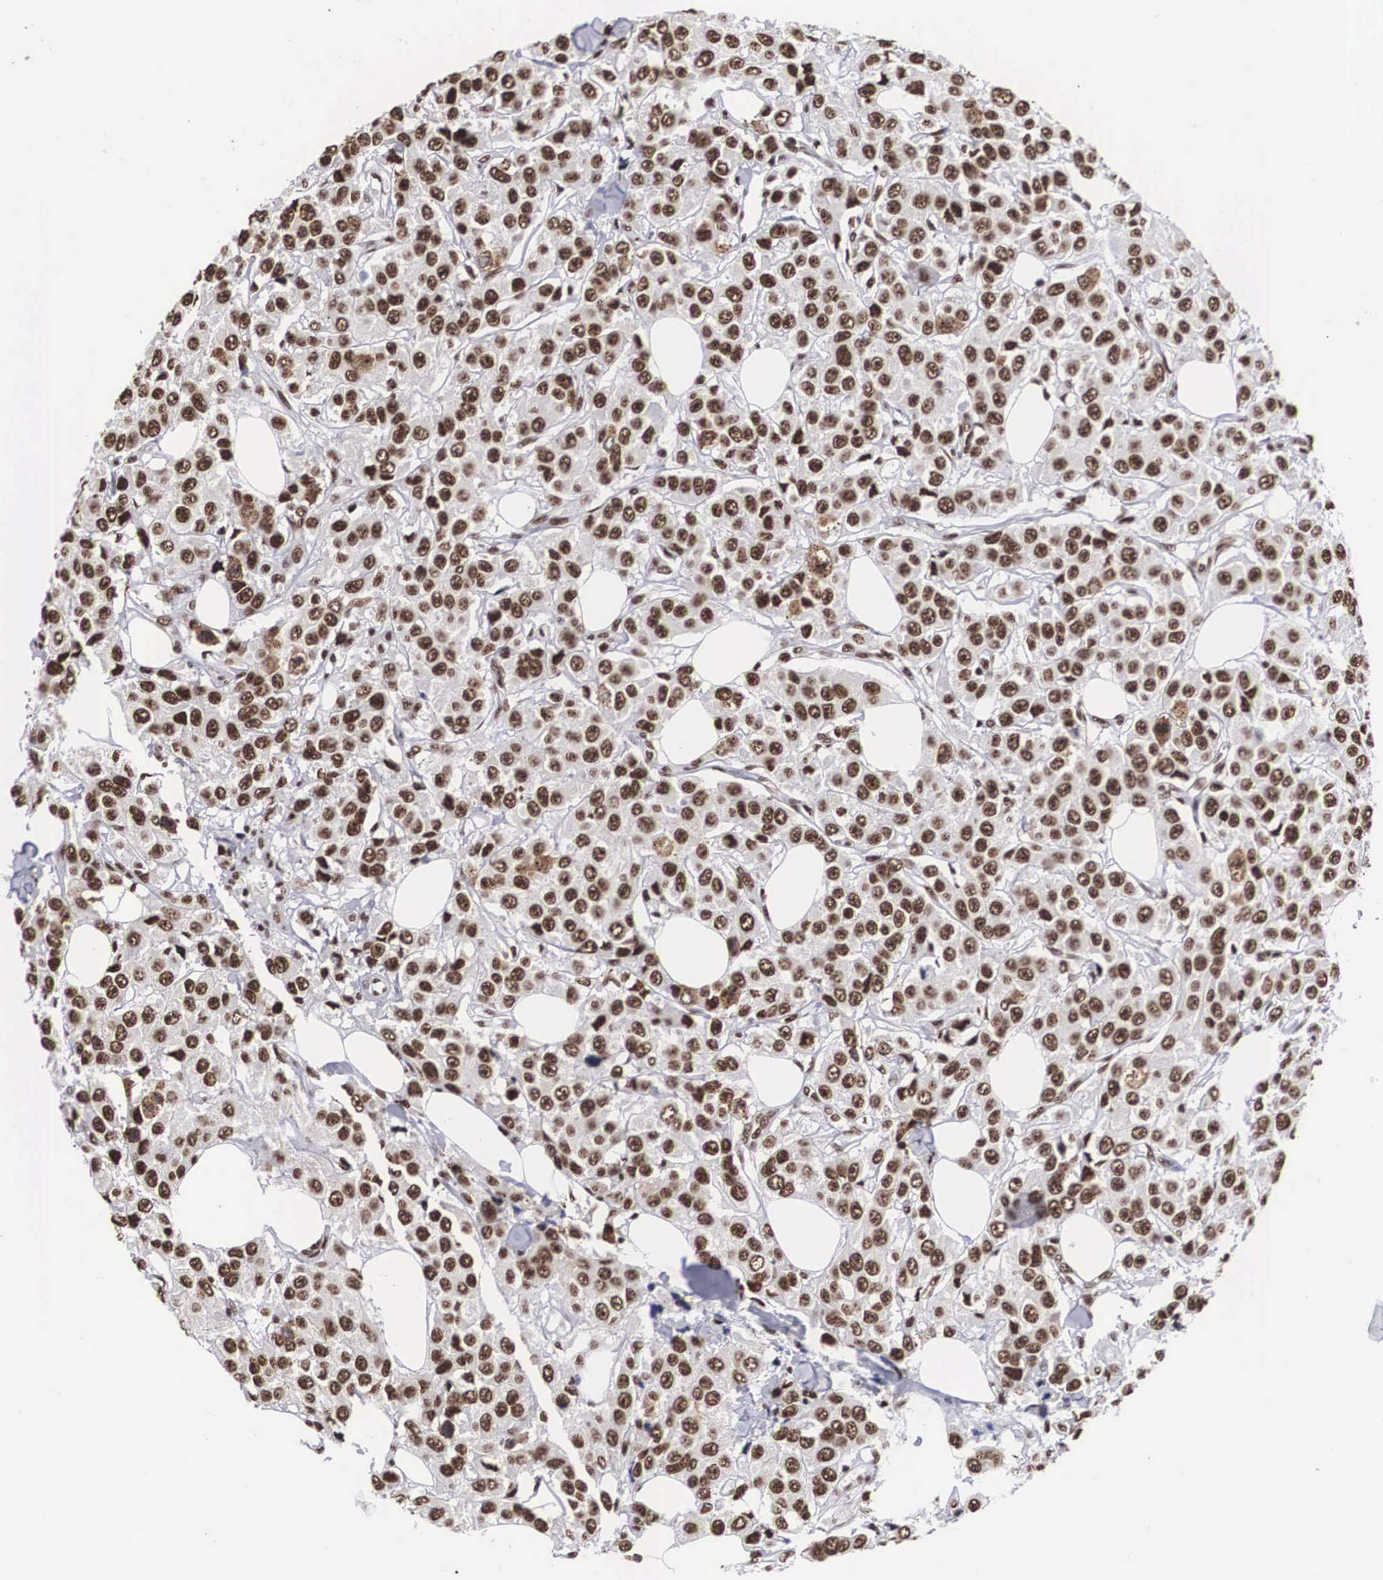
{"staining": {"intensity": "moderate", "quantity": ">75%", "location": "nuclear"}, "tissue": "breast cancer", "cell_type": "Tumor cells", "image_type": "cancer", "snomed": [{"axis": "morphology", "description": "Duct carcinoma"}, {"axis": "topography", "description": "Breast"}], "caption": "Breast cancer (infiltrating ductal carcinoma) stained with immunohistochemistry (IHC) shows moderate nuclear expression in approximately >75% of tumor cells. (DAB (3,3'-diaminobenzidine) IHC with brightfield microscopy, high magnification).", "gene": "ACIN1", "patient": {"sex": "female", "age": 58}}